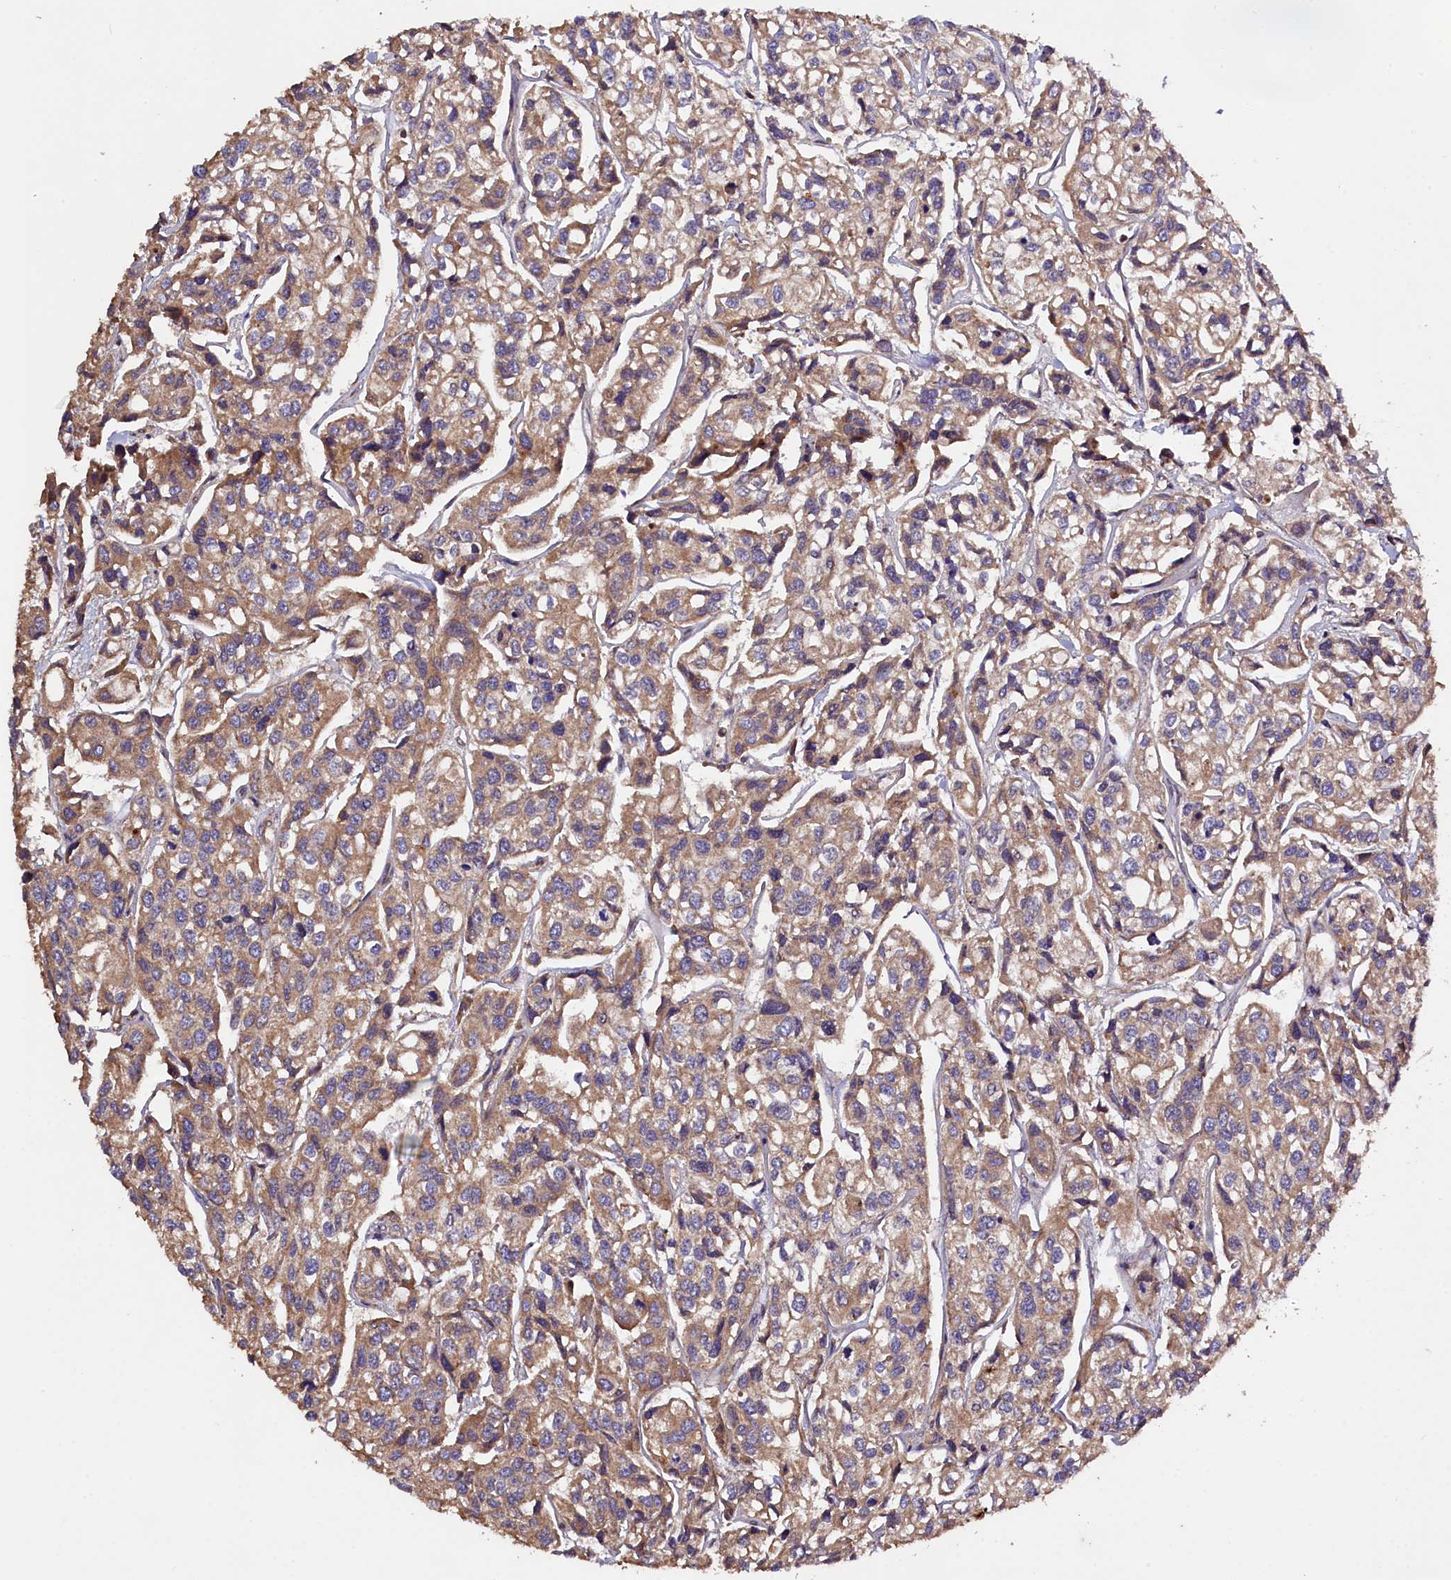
{"staining": {"intensity": "moderate", "quantity": ">75%", "location": "cytoplasmic/membranous"}, "tissue": "urothelial cancer", "cell_type": "Tumor cells", "image_type": "cancer", "snomed": [{"axis": "morphology", "description": "Urothelial carcinoma, High grade"}, {"axis": "topography", "description": "Urinary bladder"}], "caption": "High-grade urothelial carcinoma tissue reveals moderate cytoplasmic/membranous expression in about >75% of tumor cells", "gene": "KLC2", "patient": {"sex": "male", "age": 67}}